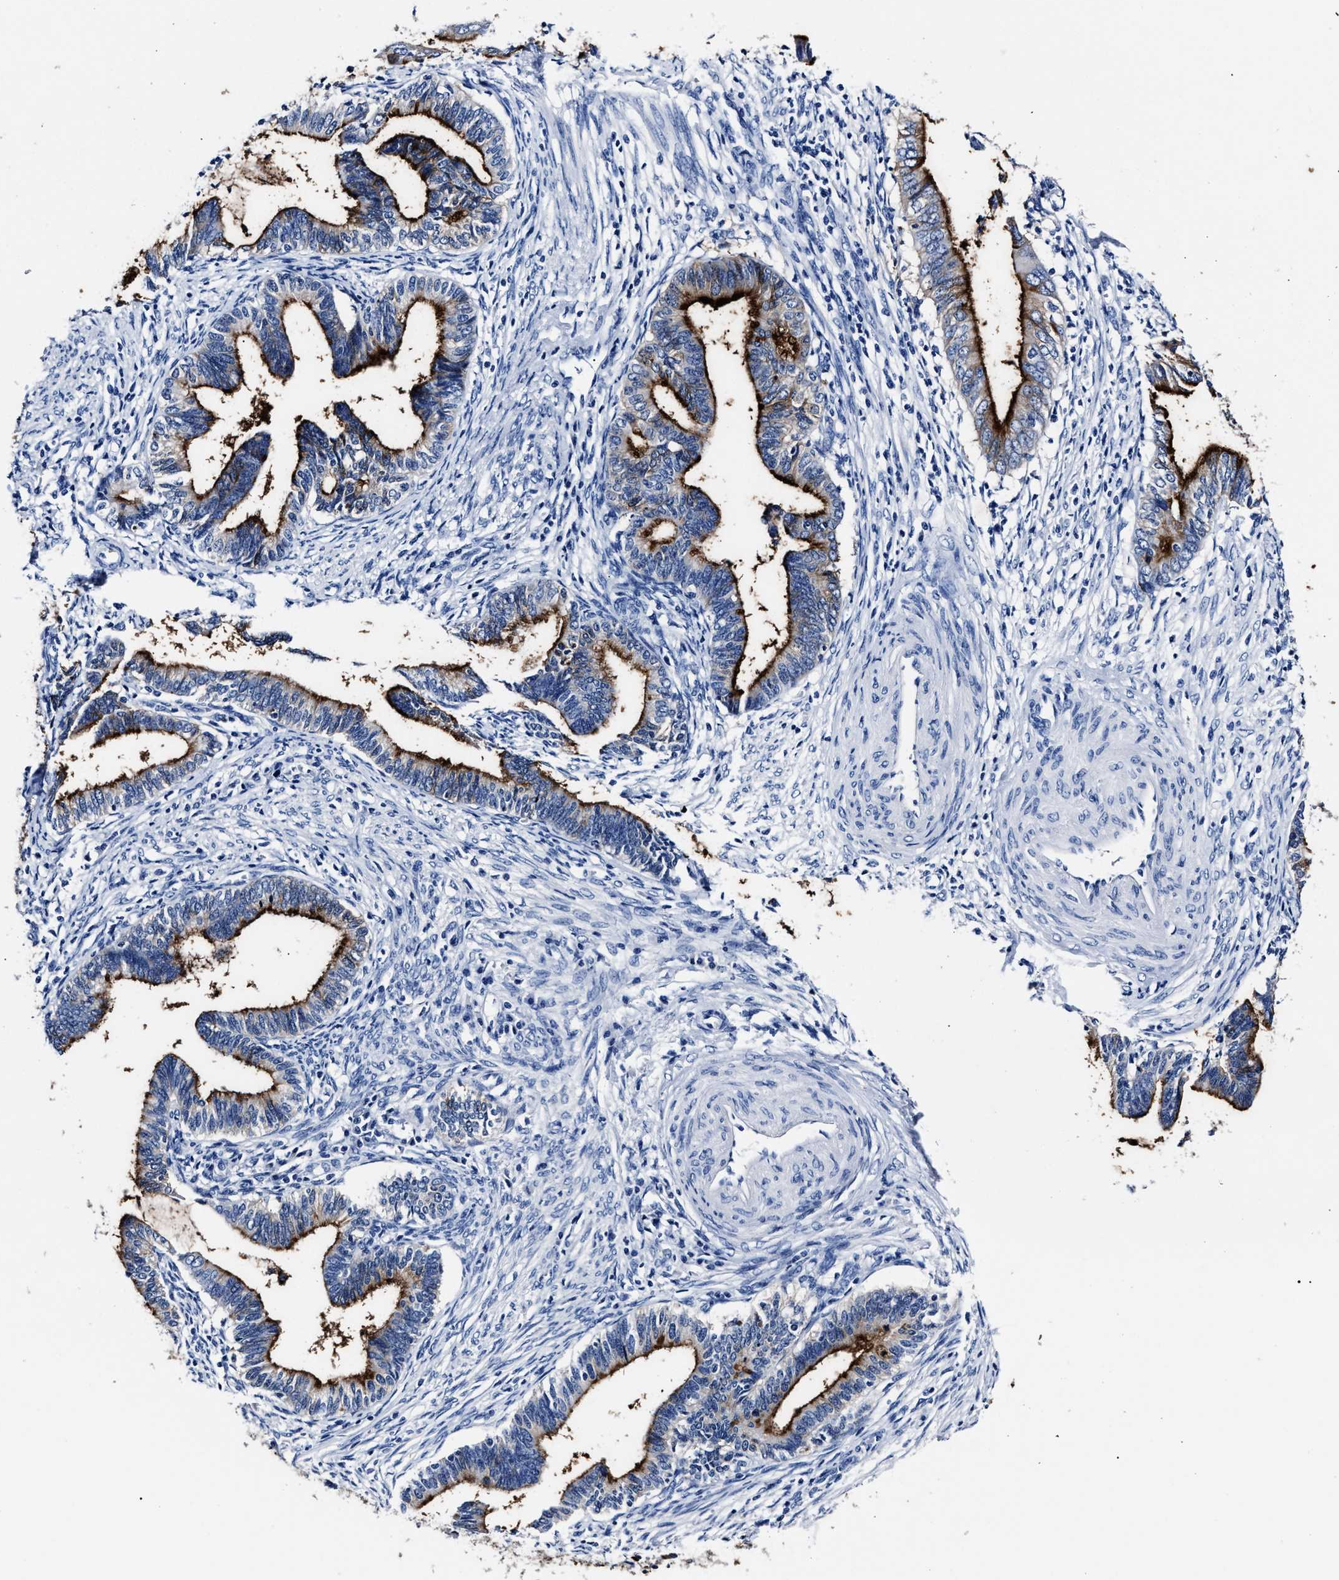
{"staining": {"intensity": "strong", "quantity": ">75%", "location": "cytoplasmic/membranous"}, "tissue": "cervical cancer", "cell_type": "Tumor cells", "image_type": "cancer", "snomed": [{"axis": "morphology", "description": "Adenocarcinoma, NOS"}, {"axis": "topography", "description": "Cervix"}], "caption": "Immunohistochemistry (IHC) (DAB) staining of human cervical cancer displays strong cytoplasmic/membranous protein positivity in about >75% of tumor cells.", "gene": "ALPG", "patient": {"sex": "female", "age": 36}}